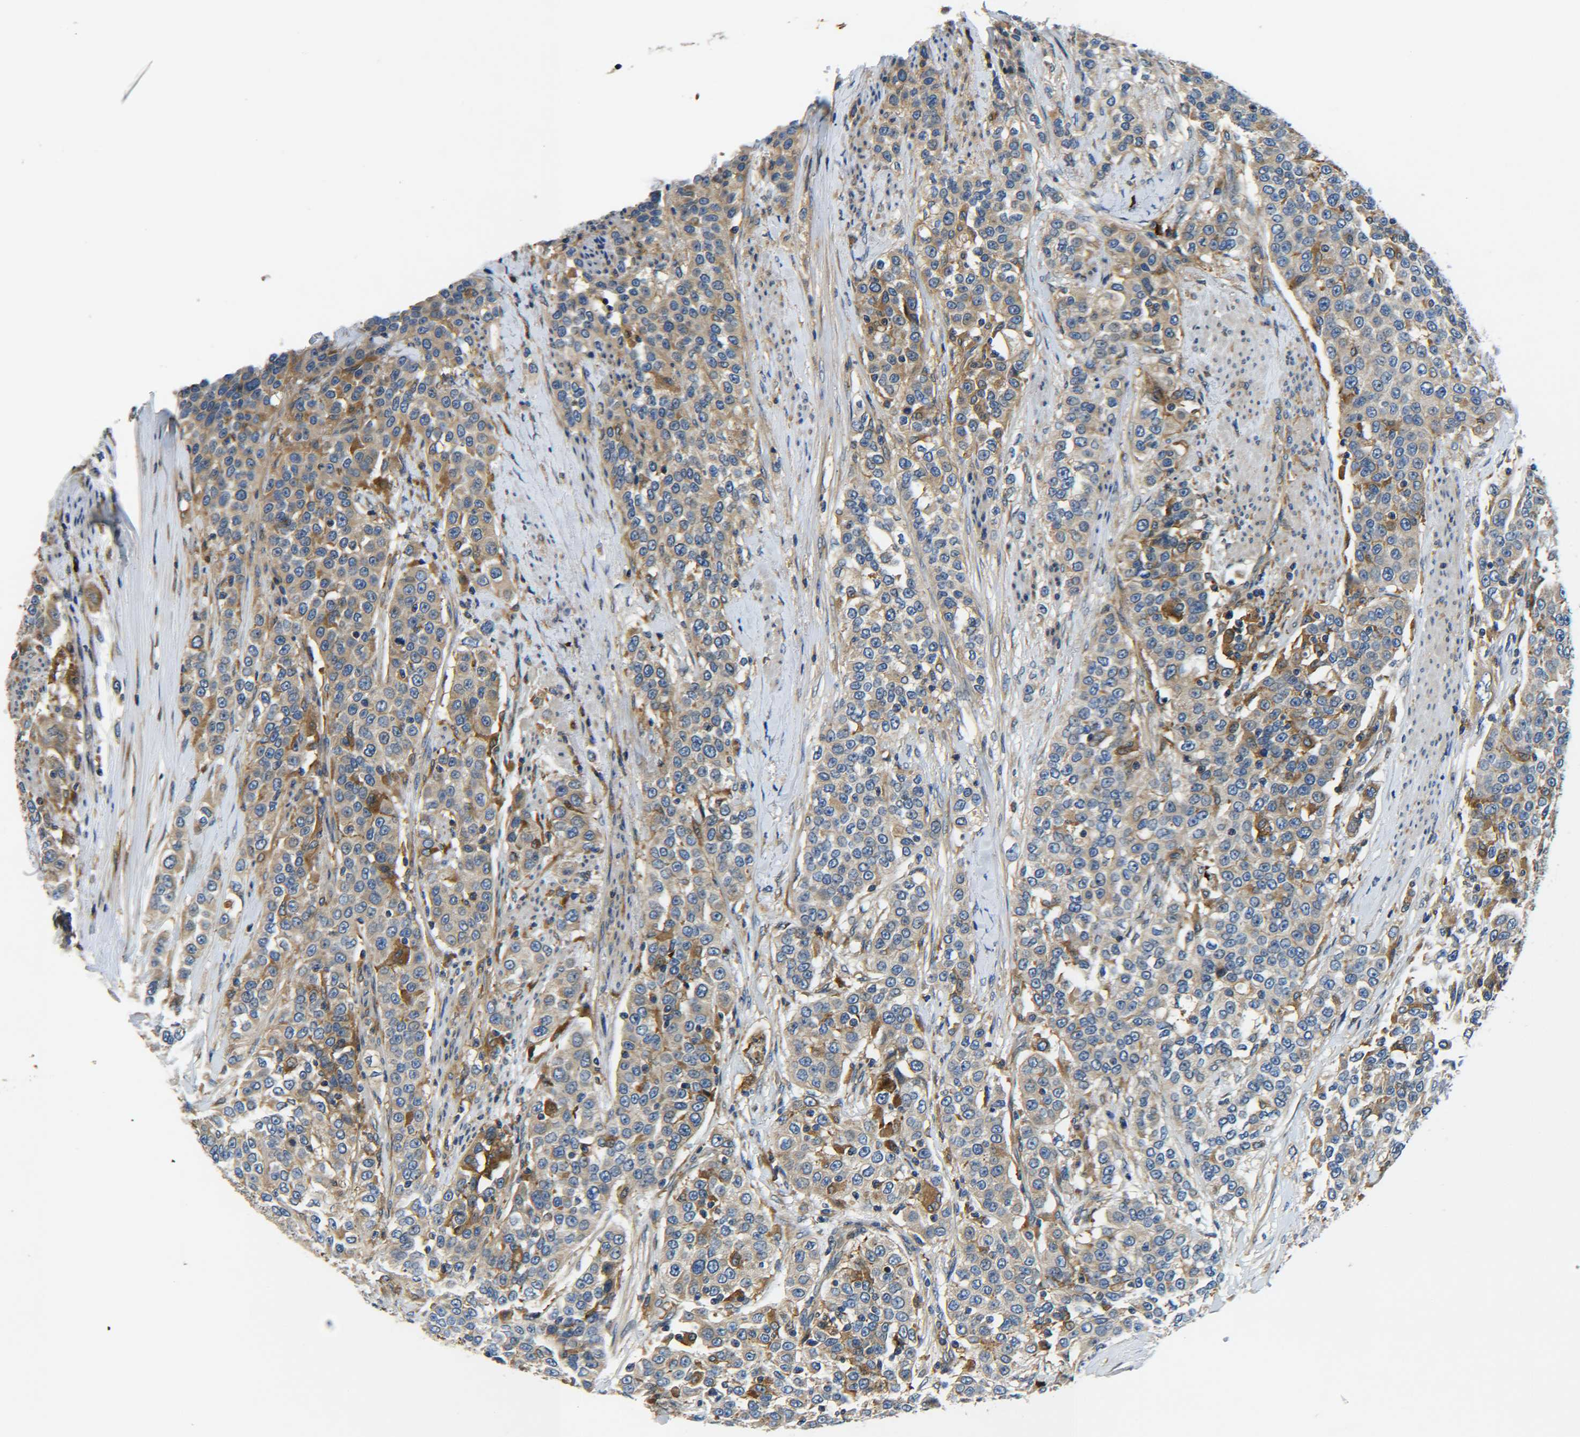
{"staining": {"intensity": "moderate", "quantity": "25%-75%", "location": "cytoplasmic/membranous"}, "tissue": "urothelial cancer", "cell_type": "Tumor cells", "image_type": "cancer", "snomed": [{"axis": "morphology", "description": "Urothelial carcinoma, High grade"}, {"axis": "topography", "description": "Urinary bladder"}], "caption": "A high-resolution image shows immunohistochemistry (IHC) staining of urothelial cancer, which exhibits moderate cytoplasmic/membranous positivity in about 25%-75% of tumor cells.", "gene": "RAB1B", "patient": {"sex": "female", "age": 80}}